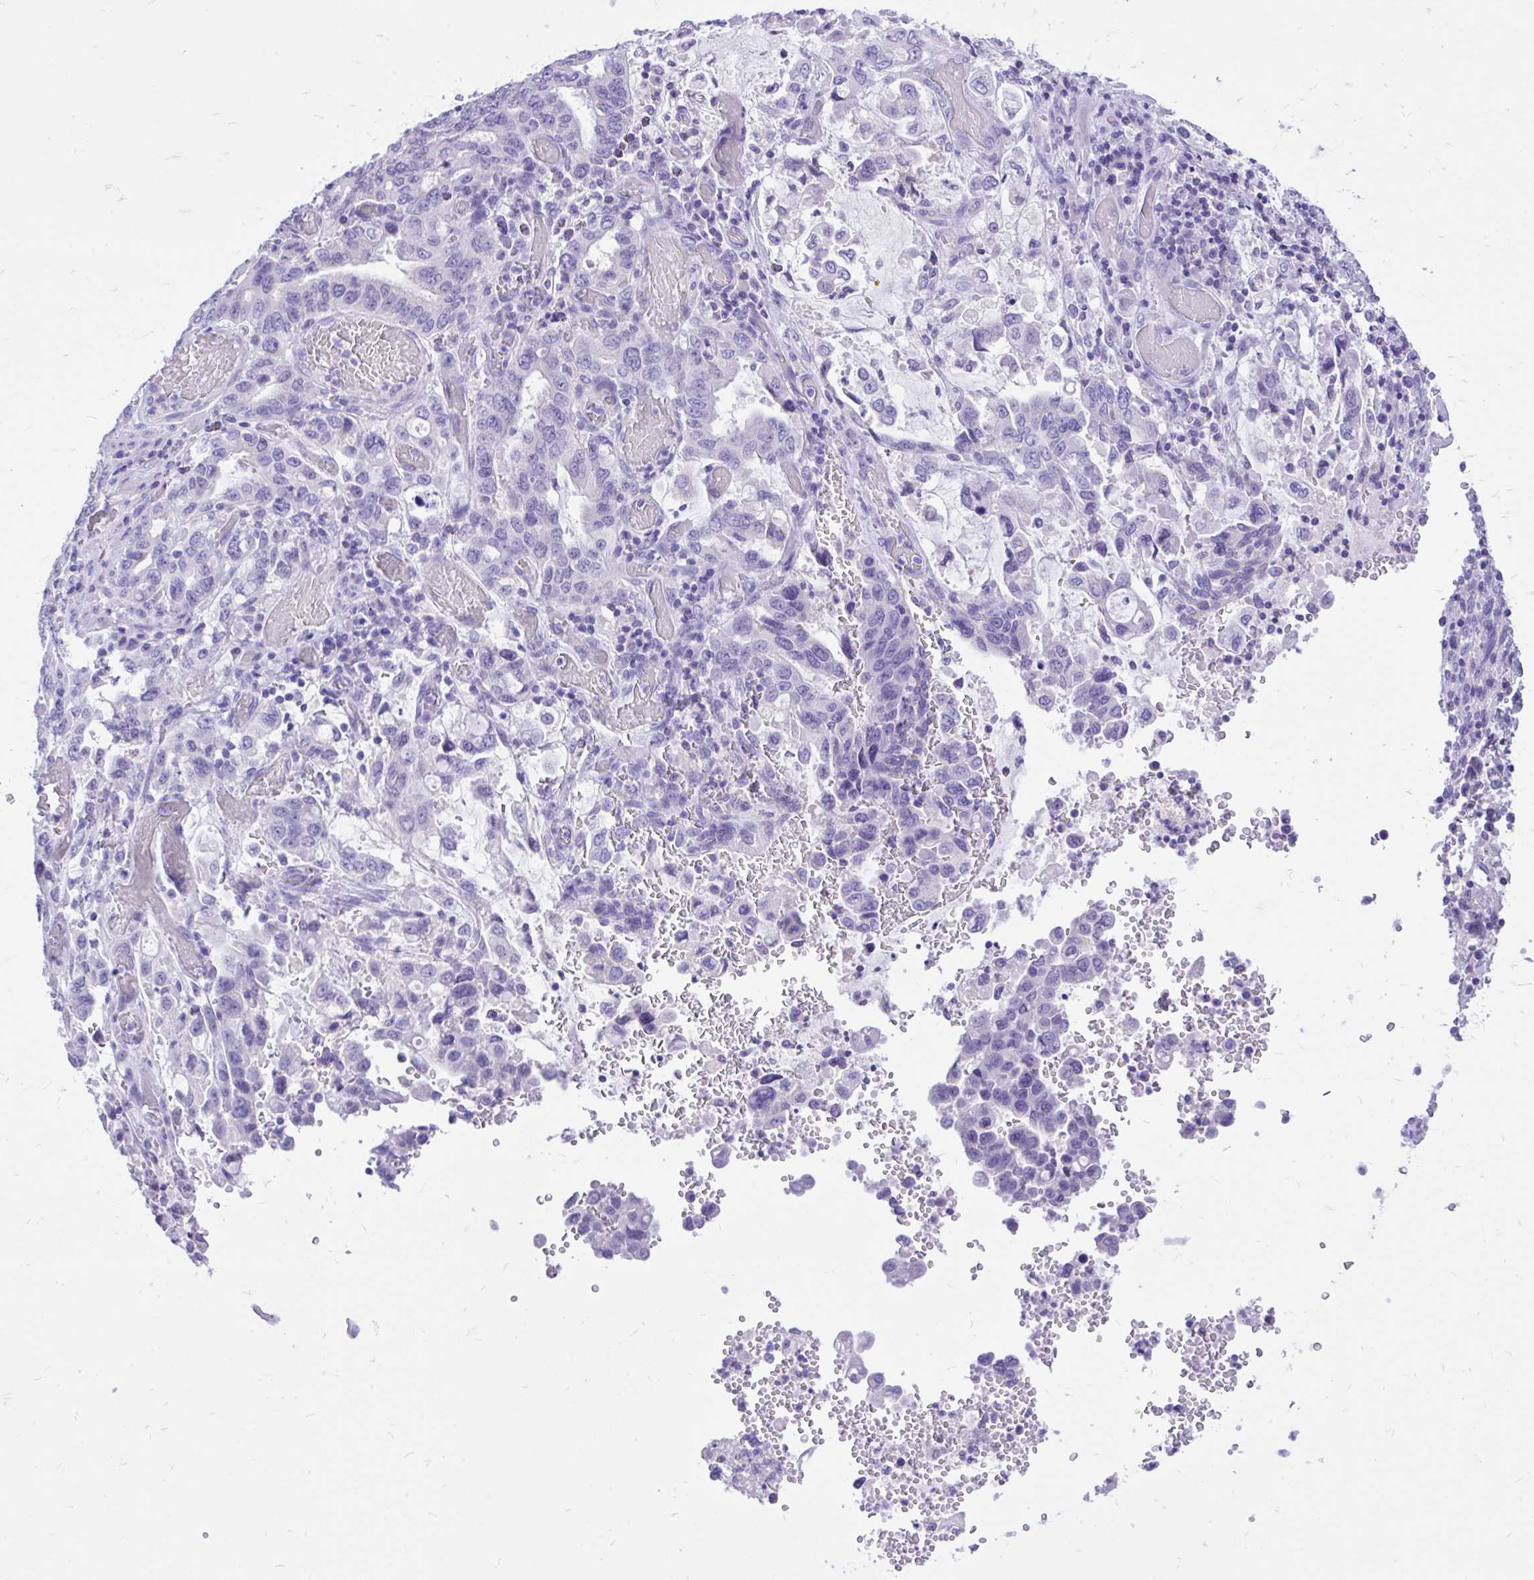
{"staining": {"intensity": "negative", "quantity": "none", "location": "none"}, "tissue": "stomach cancer", "cell_type": "Tumor cells", "image_type": "cancer", "snomed": [{"axis": "morphology", "description": "Adenocarcinoma, NOS"}, {"axis": "topography", "description": "Stomach, upper"}, {"axis": "topography", "description": "Stomach"}], "caption": "This is a photomicrograph of immunohistochemistry (IHC) staining of stomach cancer (adenocarcinoma), which shows no positivity in tumor cells. Brightfield microscopy of immunohistochemistry (IHC) stained with DAB (3,3'-diaminobenzidine) (brown) and hematoxylin (blue), captured at high magnification.", "gene": "MON1A", "patient": {"sex": "male", "age": 62}}